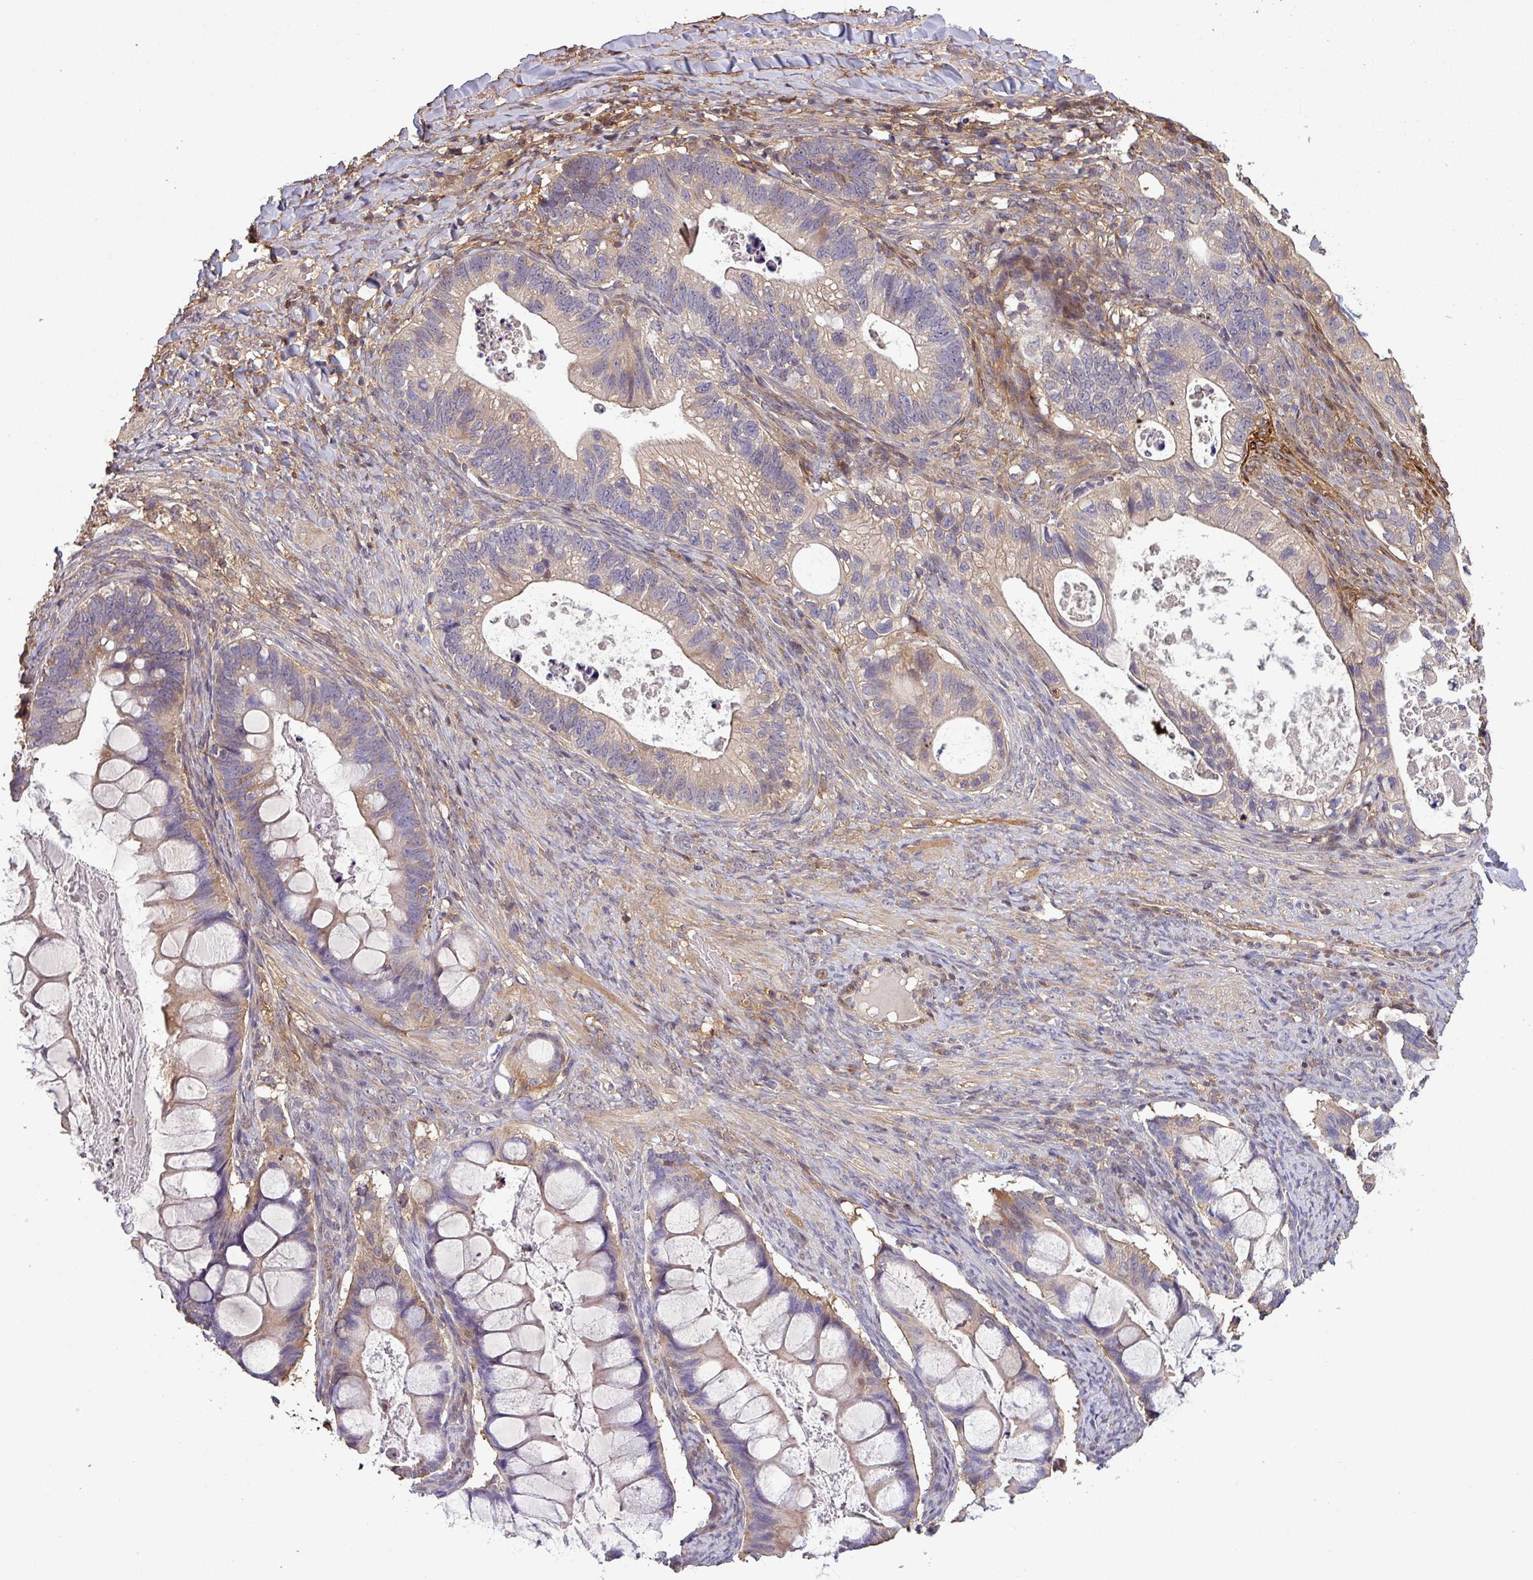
{"staining": {"intensity": "negative", "quantity": "none", "location": "none"}, "tissue": "ovarian cancer", "cell_type": "Tumor cells", "image_type": "cancer", "snomed": [{"axis": "morphology", "description": "Cystadenocarcinoma, mucinous, NOS"}, {"axis": "topography", "description": "Ovary"}], "caption": "Immunohistochemistry (IHC) micrograph of human mucinous cystadenocarcinoma (ovarian) stained for a protein (brown), which reveals no positivity in tumor cells.", "gene": "ISLR", "patient": {"sex": "female", "age": 61}}